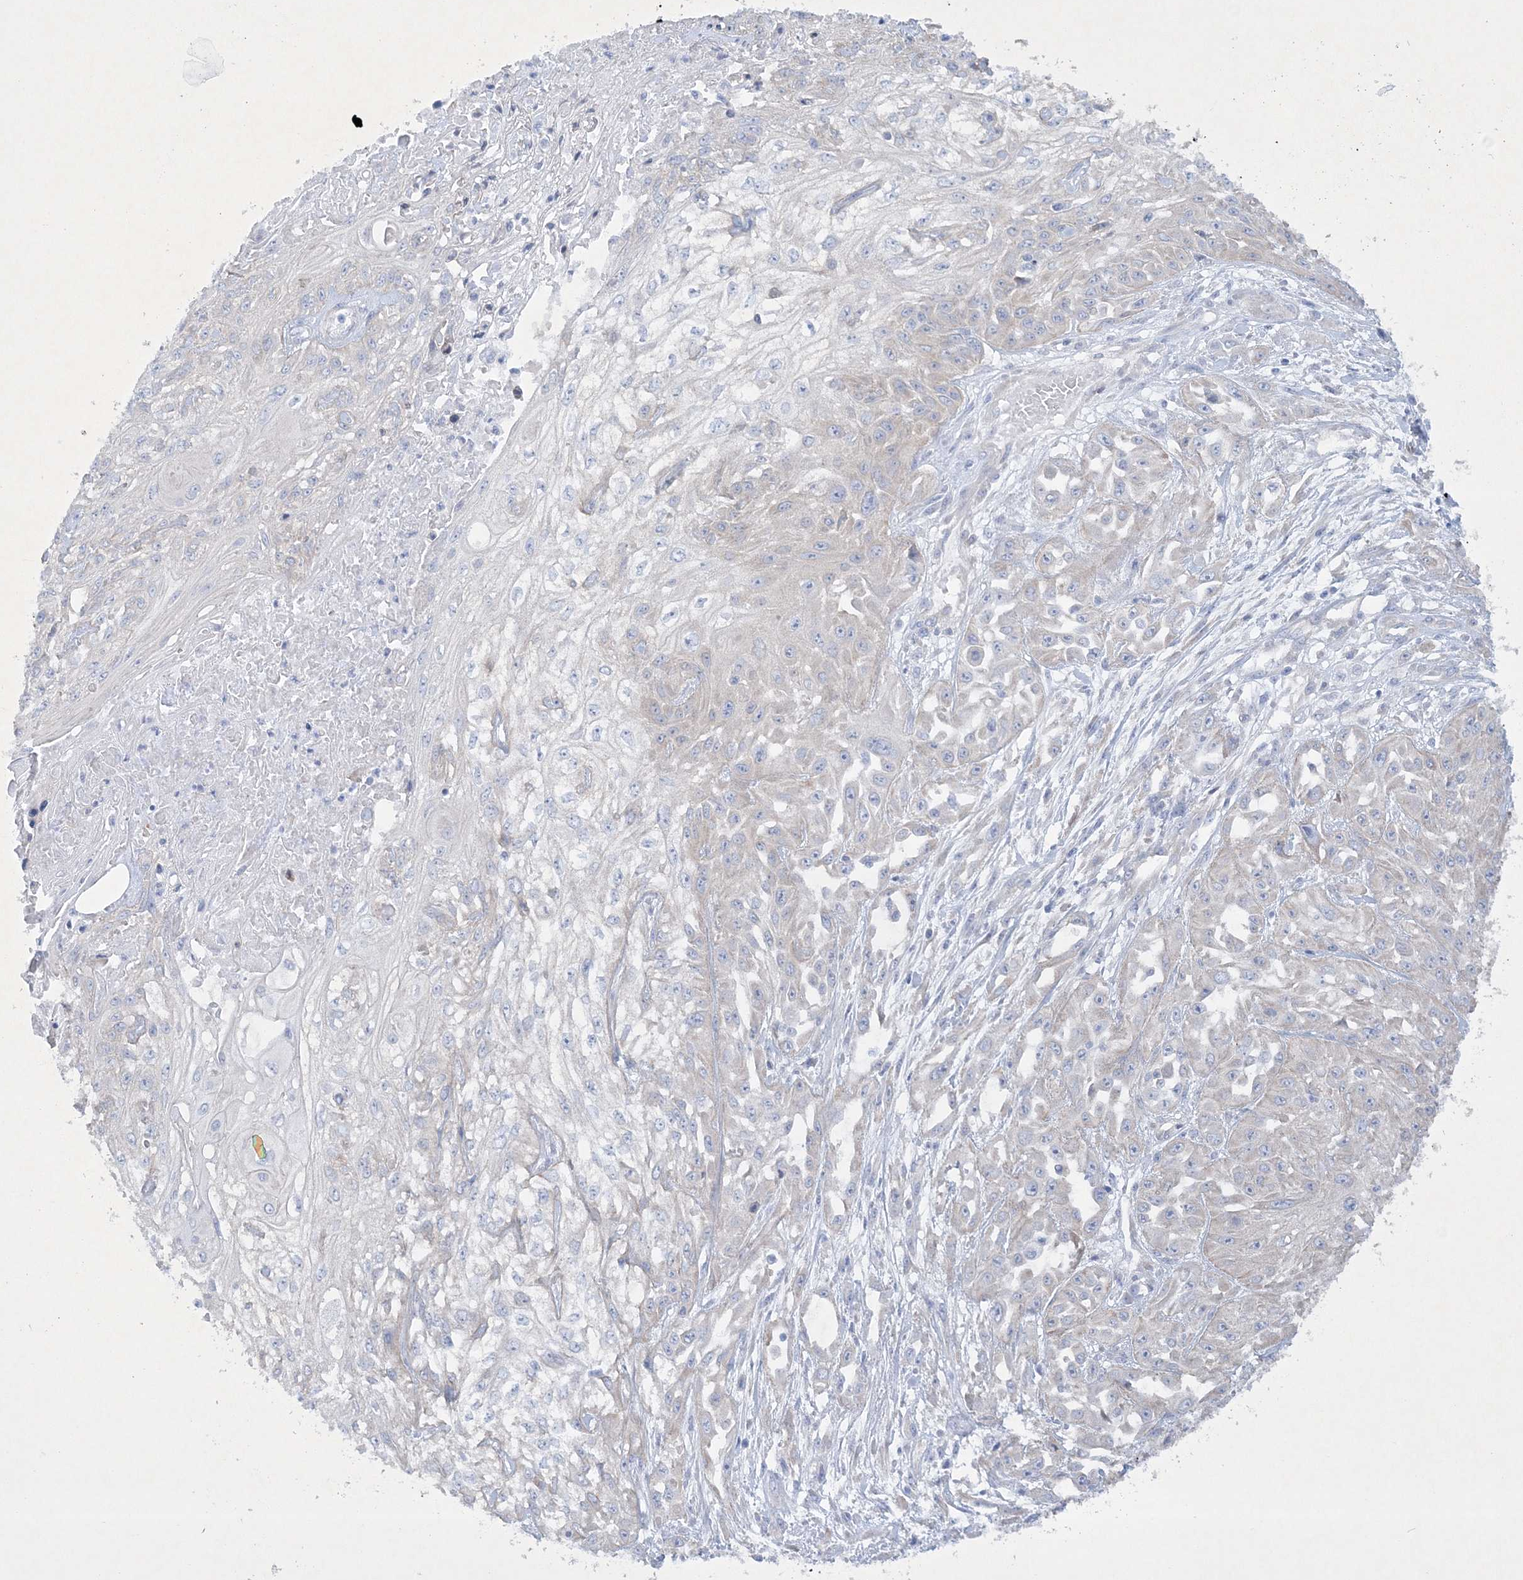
{"staining": {"intensity": "negative", "quantity": "none", "location": "none"}, "tissue": "skin cancer", "cell_type": "Tumor cells", "image_type": "cancer", "snomed": [{"axis": "morphology", "description": "Squamous cell carcinoma, NOS"}, {"axis": "morphology", "description": "Squamous cell carcinoma, metastatic, NOS"}, {"axis": "topography", "description": "Skin"}, {"axis": "topography", "description": "Lymph node"}], "caption": "Immunohistochemistry histopathology image of neoplastic tissue: skin metastatic squamous cell carcinoma stained with DAB (3,3'-diaminobenzidine) demonstrates no significant protein expression in tumor cells.", "gene": "FARSB", "patient": {"sex": "male", "age": 75}}